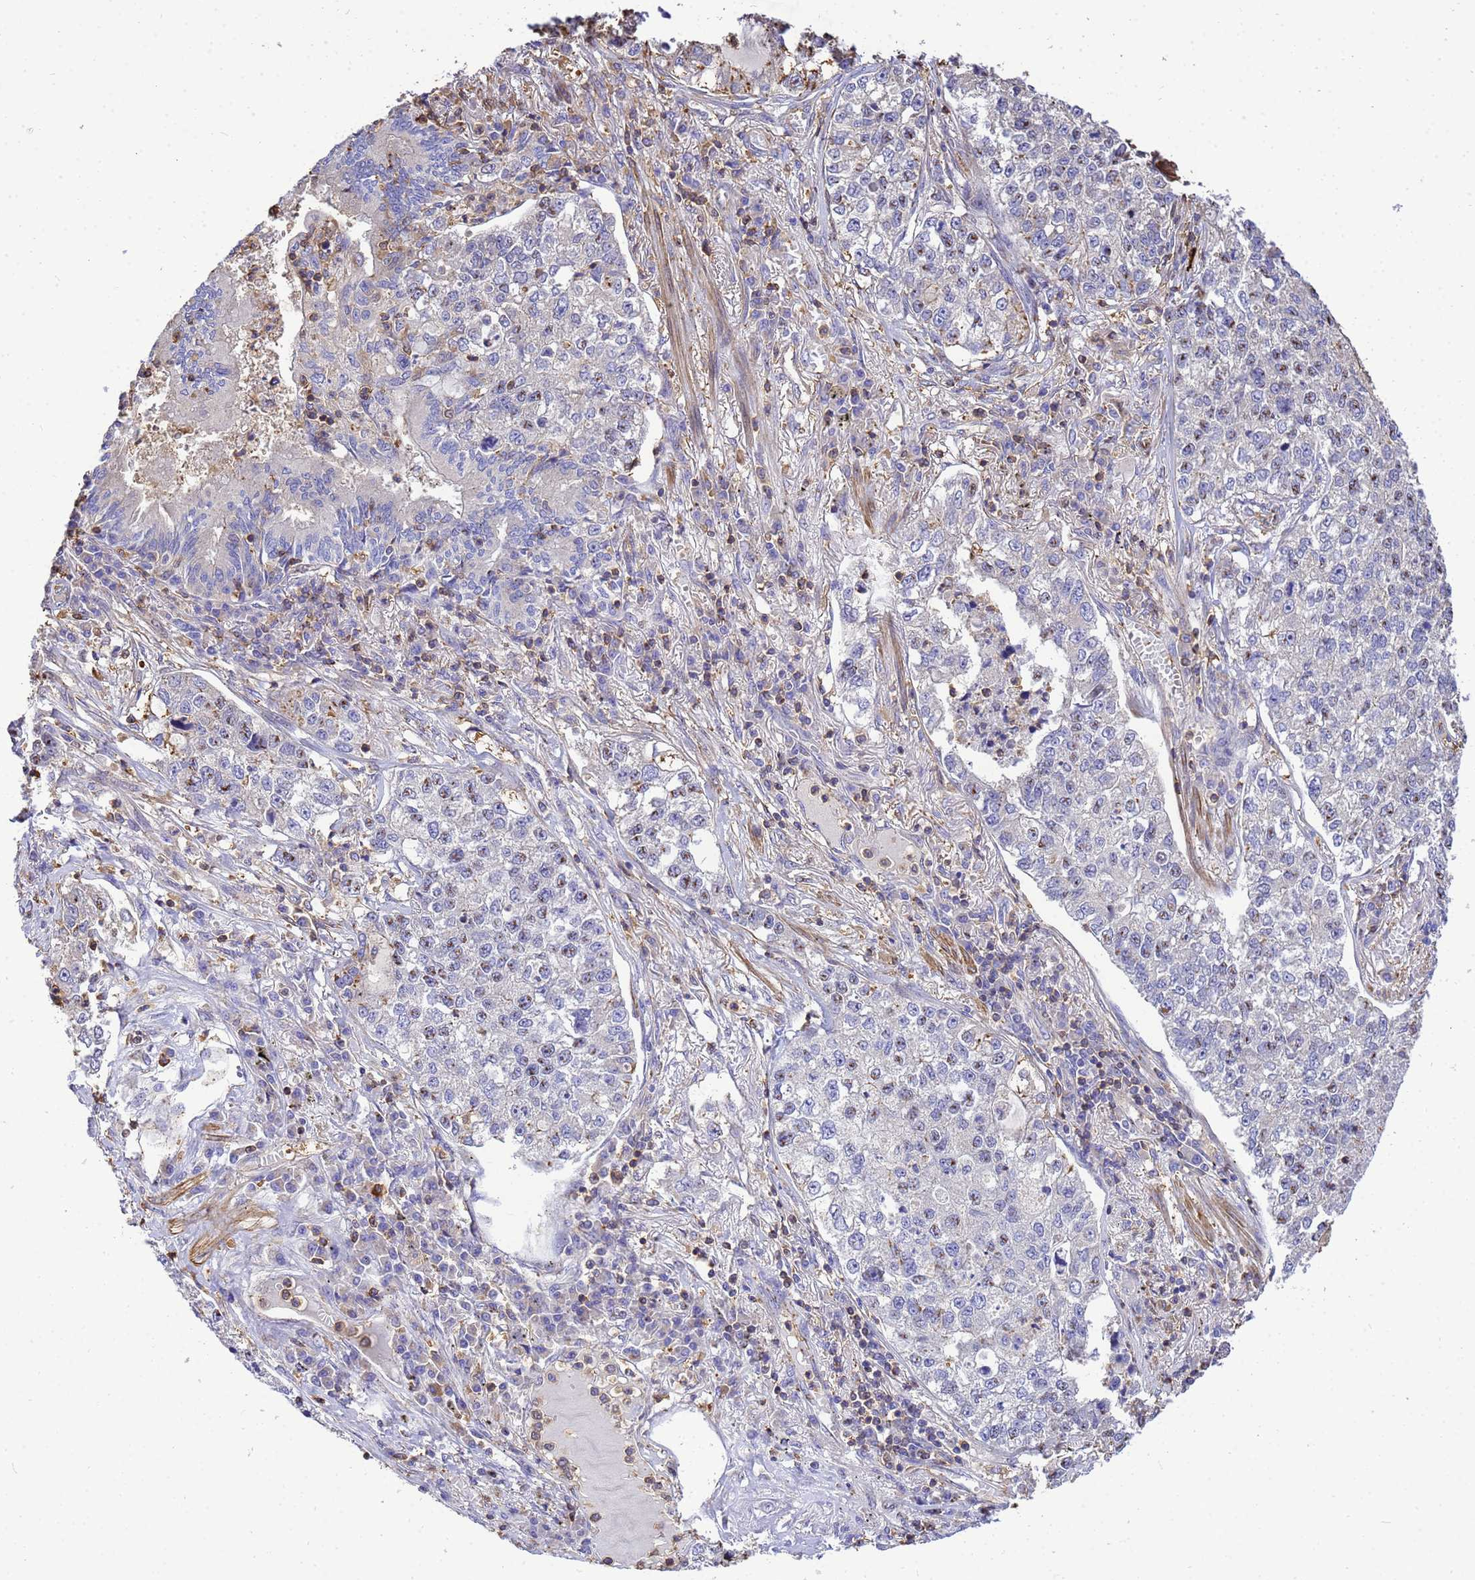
{"staining": {"intensity": "negative", "quantity": "none", "location": "none"}, "tissue": "lung cancer", "cell_type": "Tumor cells", "image_type": "cancer", "snomed": [{"axis": "morphology", "description": "Adenocarcinoma, NOS"}, {"axis": "topography", "description": "Lung"}], "caption": "Micrograph shows no protein expression in tumor cells of lung cancer (adenocarcinoma) tissue.", "gene": "WDR64", "patient": {"sex": "male", "age": 49}}